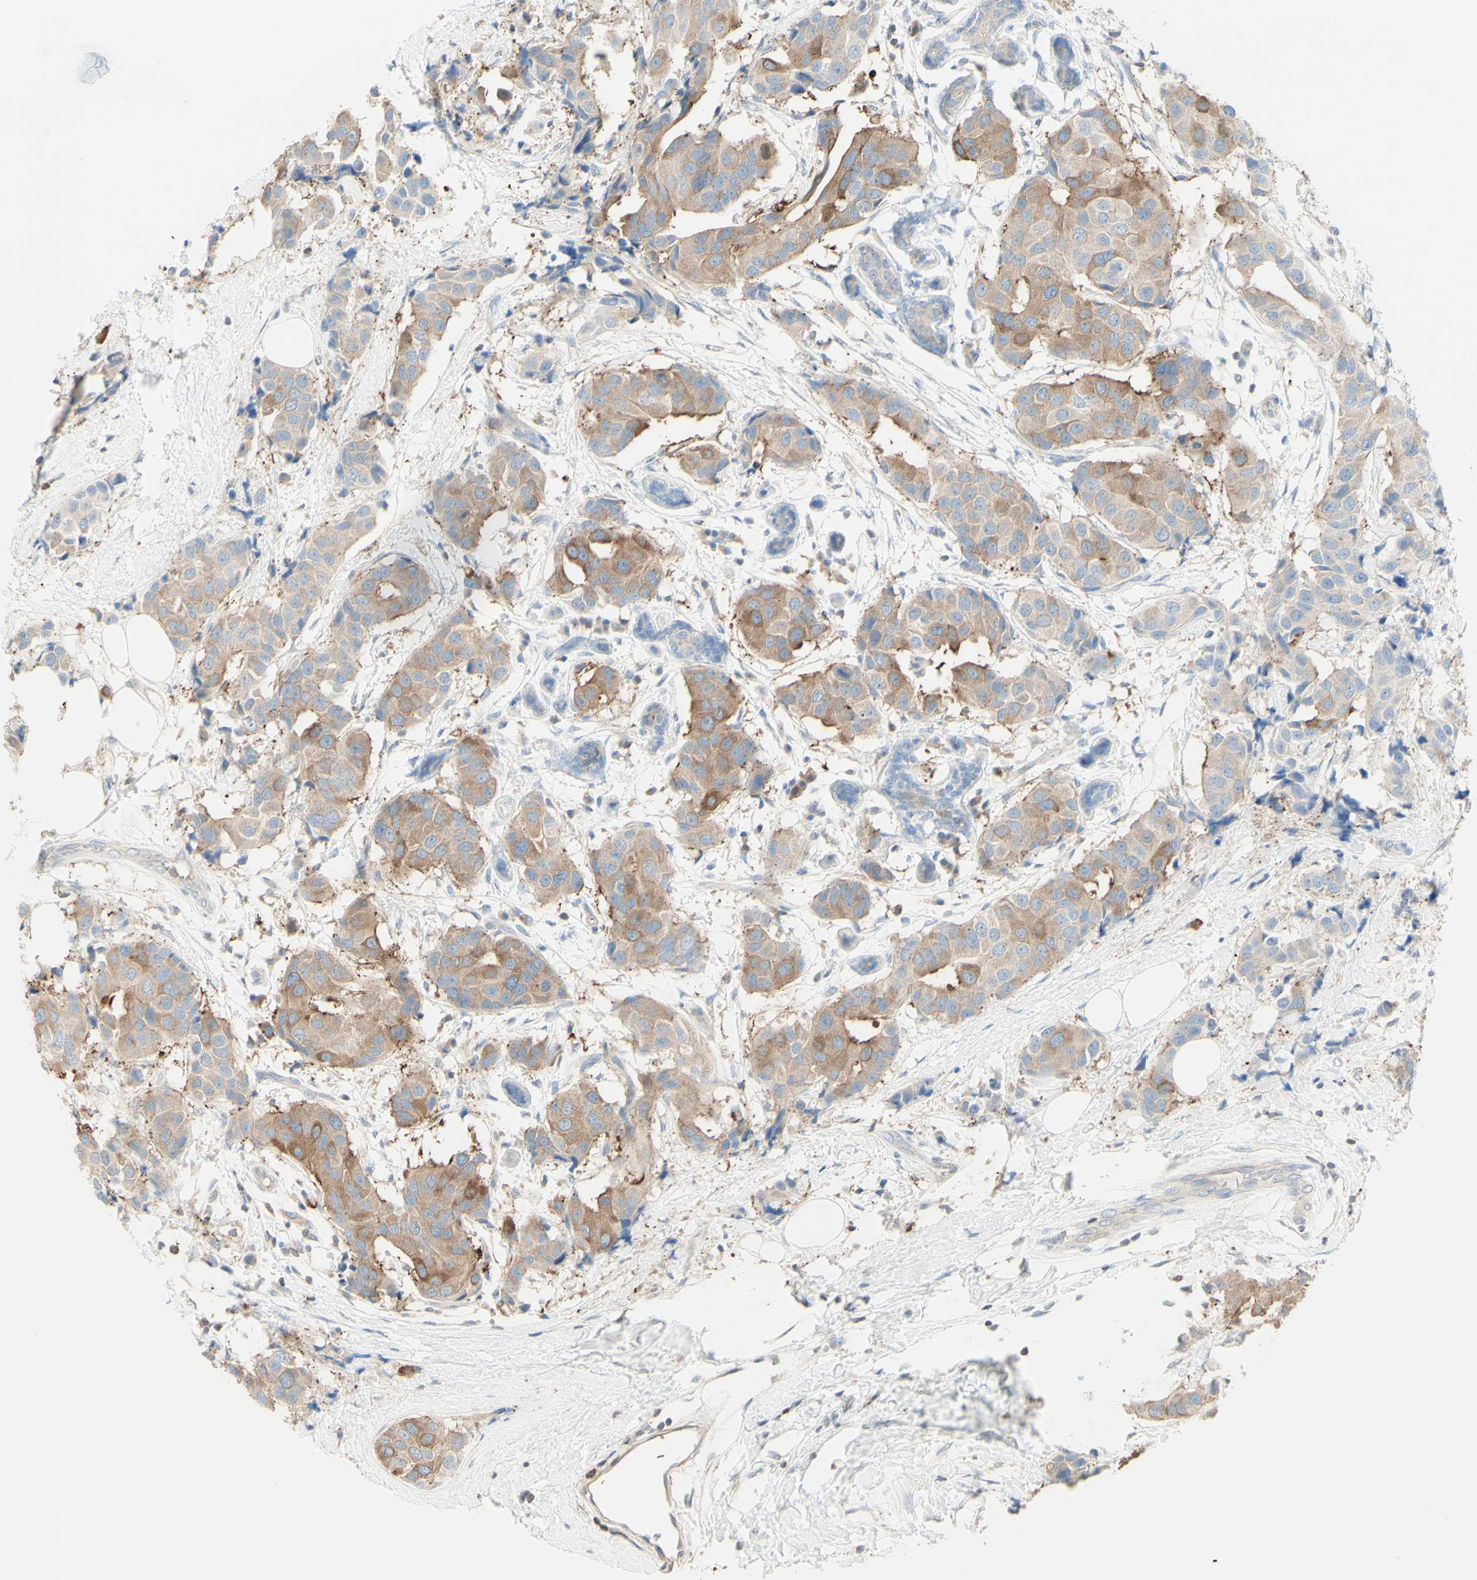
{"staining": {"intensity": "moderate", "quantity": ">75%", "location": "cytoplasmic/membranous"}, "tissue": "breast cancer", "cell_type": "Tumor cells", "image_type": "cancer", "snomed": [{"axis": "morphology", "description": "Normal tissue, NOS"}, {"axis": "morphology", "description": "Duct carcinoma"}, {"axis": "topography", "description": "Breast"}], "caption": "Protein analysis of infiltrating ductal carcinoma (breast) tissue displays moderate cytoplasmic/membranous positivity in about >75% of tumor cells.", "gene": "MTM1", "patient": {"sex": "female", "age": 39}}